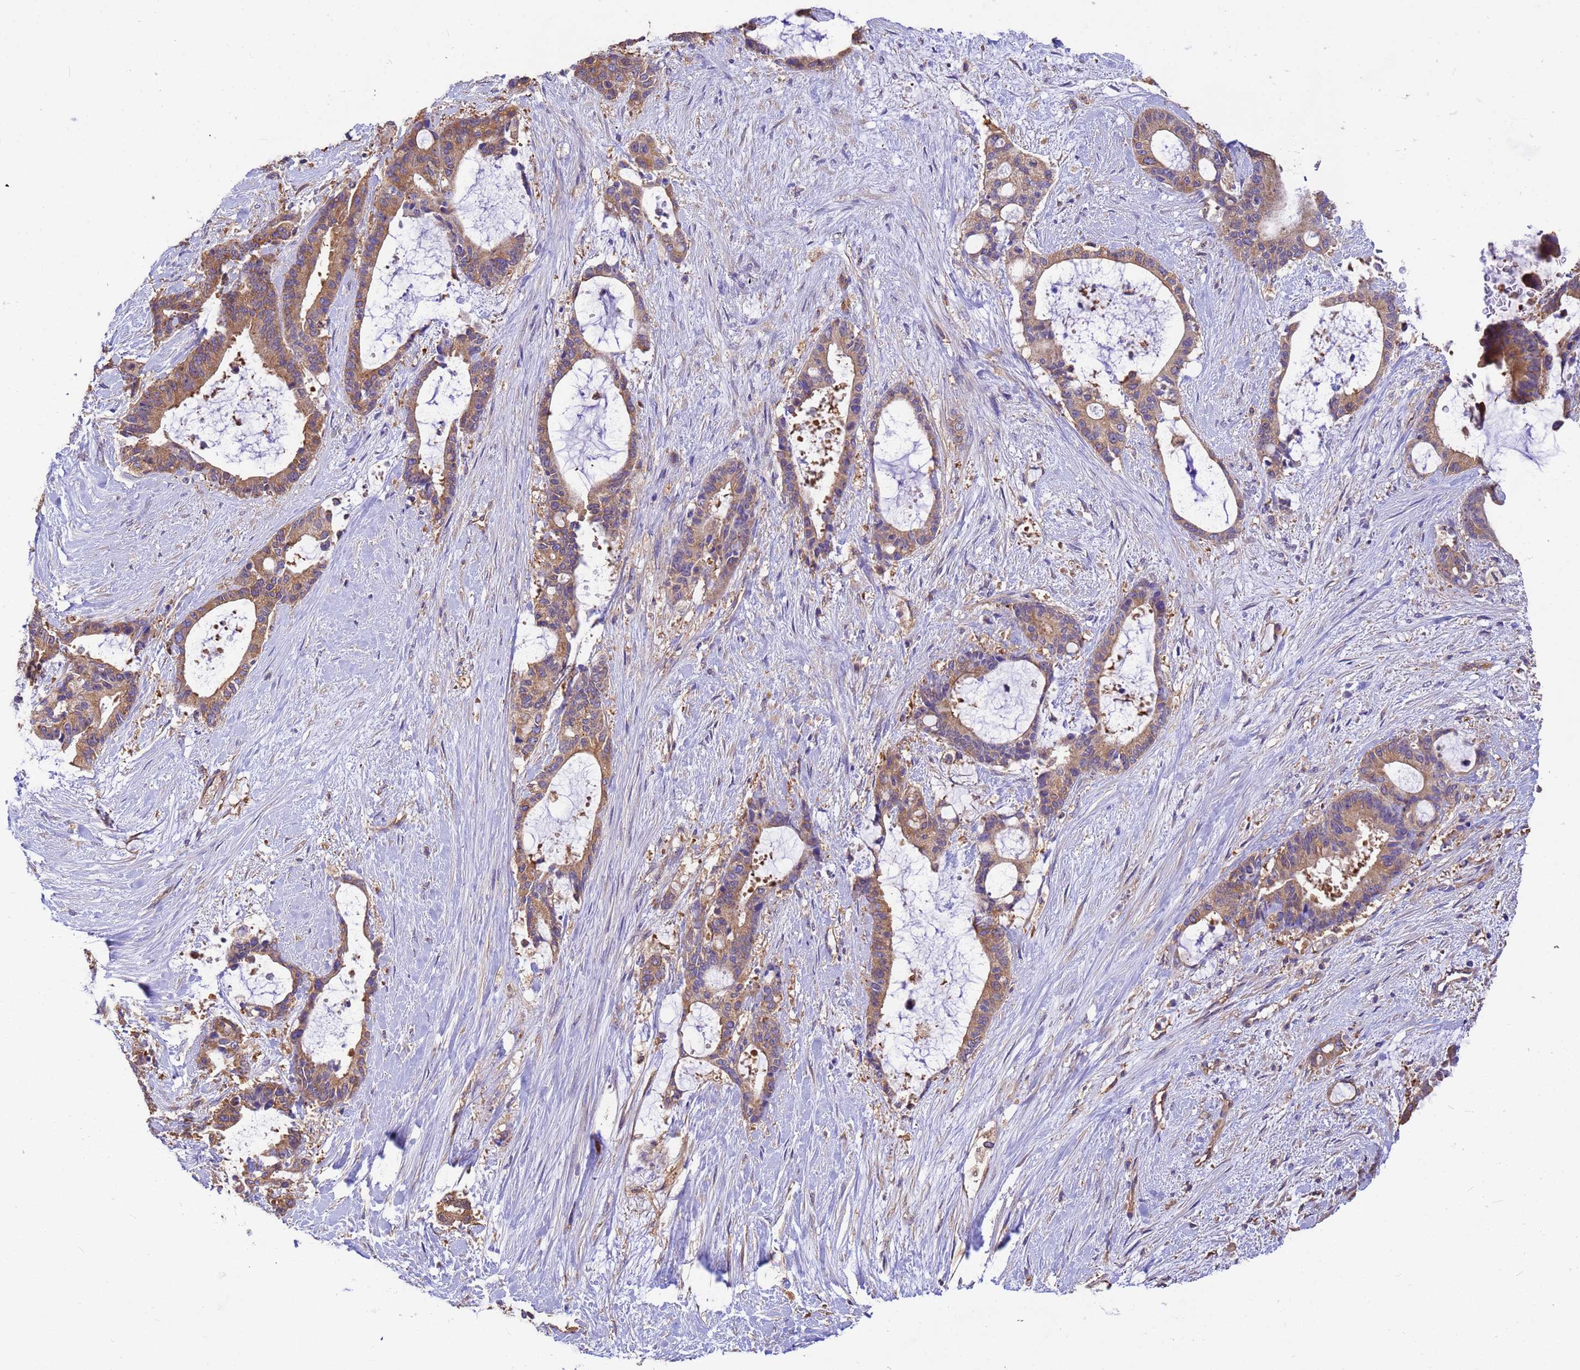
{"staining": {"intensity": "moderate", "quantity": ">75%", "location": "cytoplasmic/membranous"}, "tissue": "liver cancer", "cell_type": "Tumor cells", "image_type": "cancer", "snomed": [{"axis": "morphology", "description": "Normal tissue, NOS"}, {"axis": "morphology", "description": "Cholangiocarcinoma"}, {"axis": "topography", "description": "Liver"}, {"axis": "topography", "description": "Peripheral nerve tissue"}], "caption": "Brown immunohistochemical staining in liver cancer (cholangiocarcinoma) exhibits moderate cytoplasmic/membranous expression in approximately >75% of tumor cells. (DAB (3,3'-diaminobenzidine) IHC, brown staining for protein, blue staining for nuclei).", "gene": "TUBB1", "patient": {"sex": "female", "age": 73}}